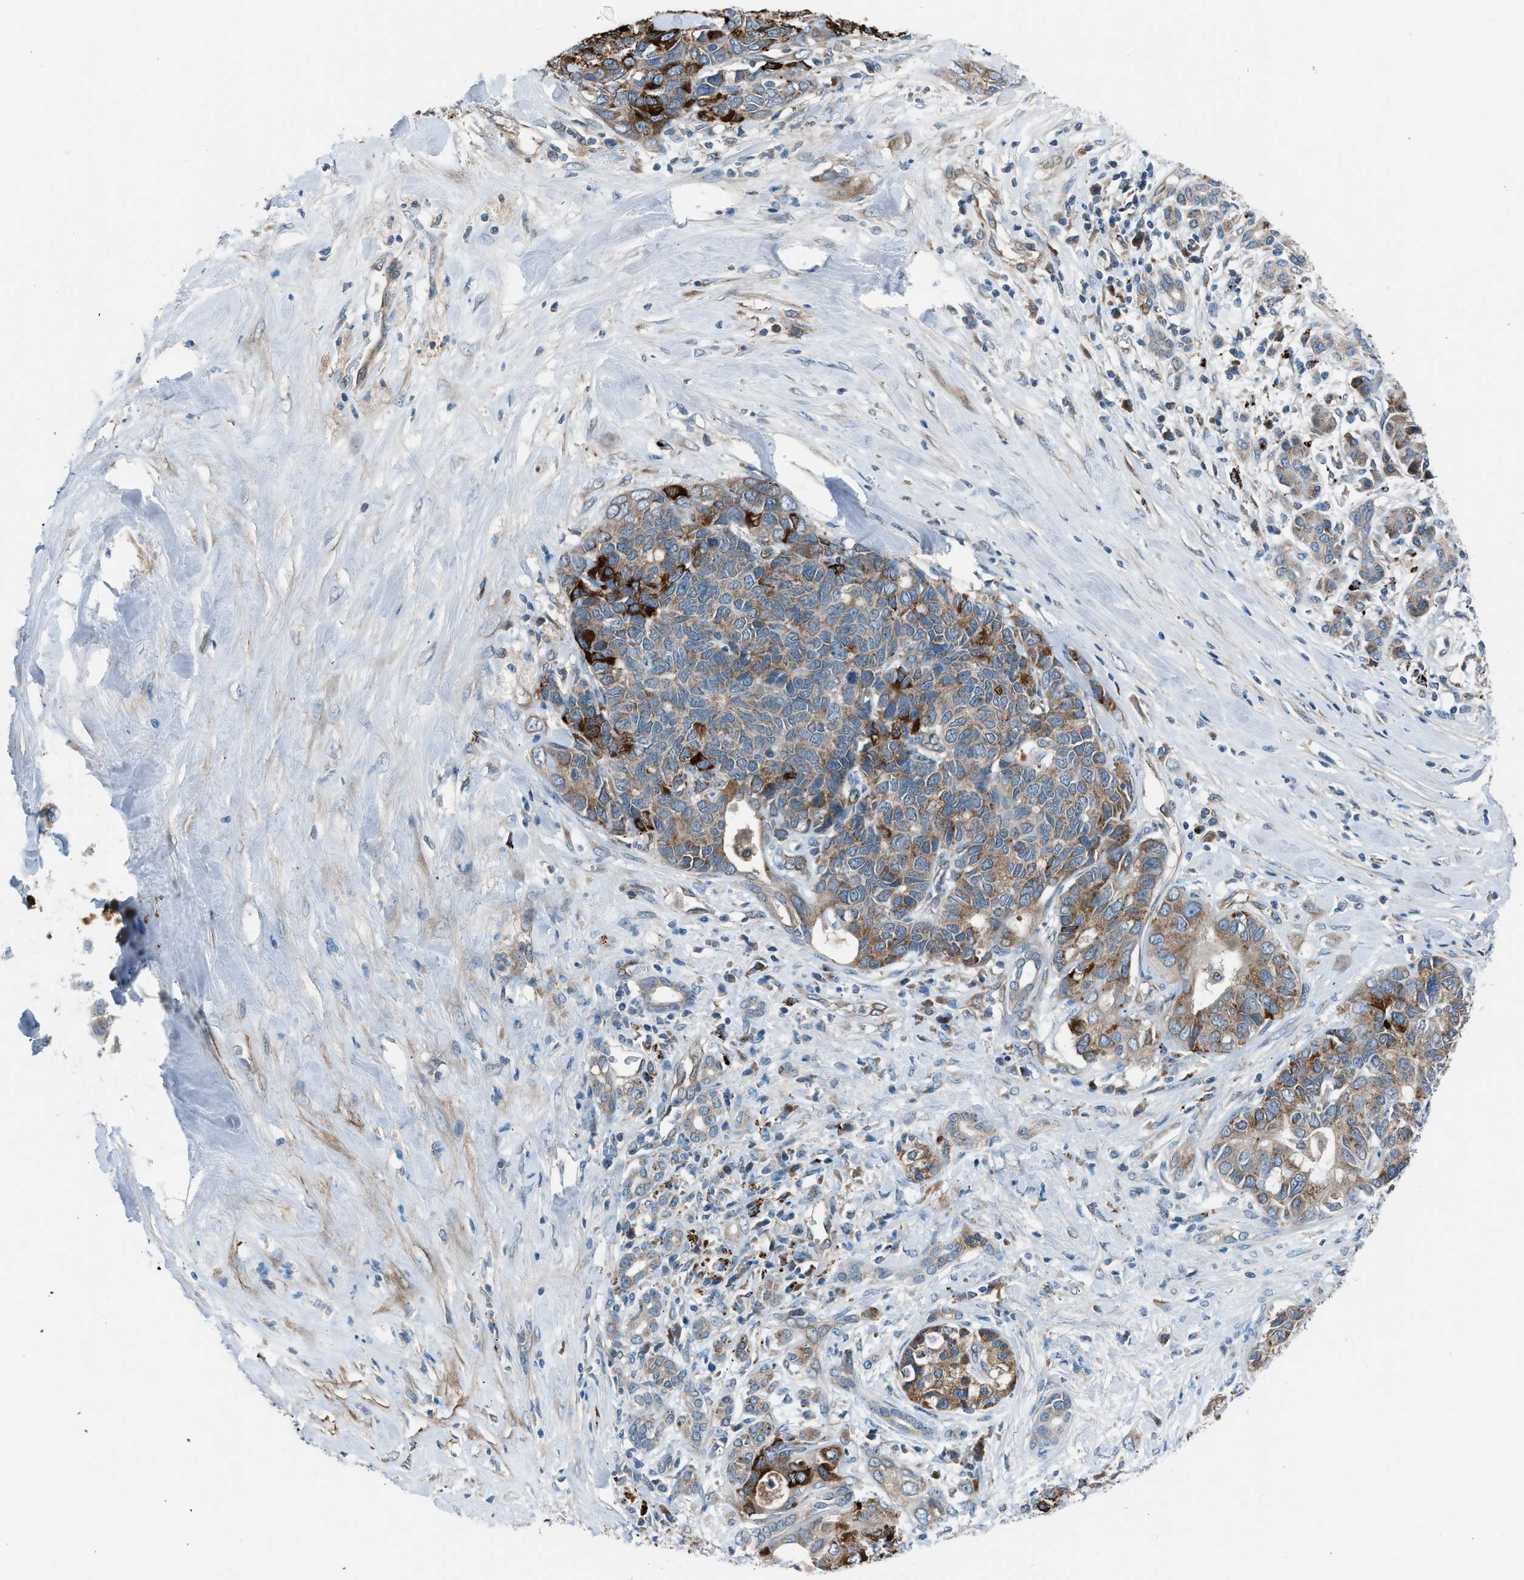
{"staining": {"intensity": "moderate", "quantity": ">75%", "location": "cytoplasmic/membranous"}, "tissue": "pancreatic cancer", "cell_type": "Tumor cells", "image_type": "cancer", "snomed": [{"axis": "morphology", "description": "Adenocarcinoma, NOS"}, {"axis": "topography", "description": "Pancreas"}], "caption": "Pancreatic adenocarcinoma stained with a protein marker demonstrates moderate staining in tumor cells.", "gene": "LMBR1", "patient": {"sex": "female", "age": 56}}